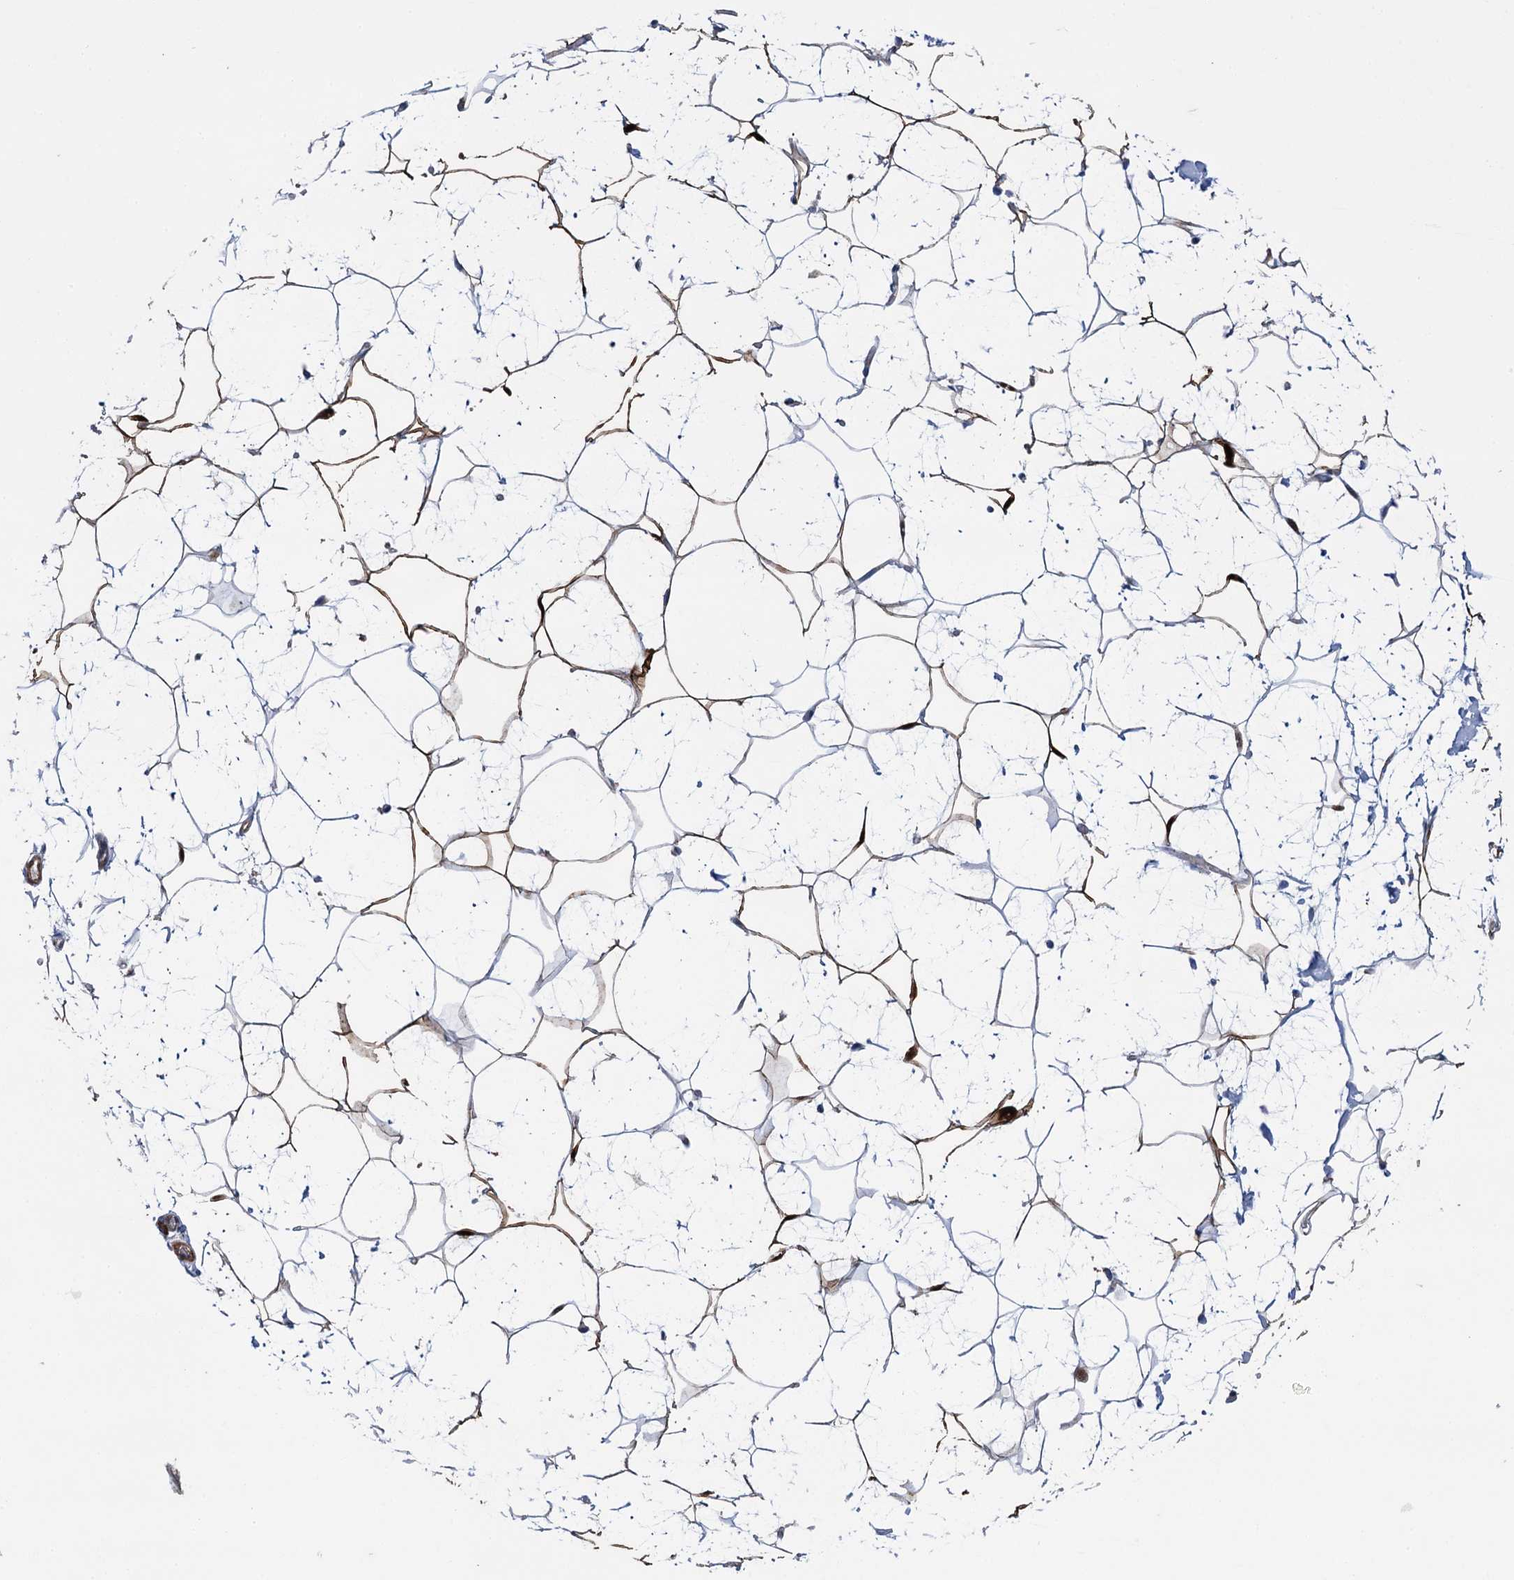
{"staining": {"intensity": "moderate", "quantity": ">75%", "location": "cytoplasmic/membranous"}, "tissue": "adipose tissue", "cell_type": "Adipocytes", "image_type": "normal", "snomed": [{"axis": "morphology", "description": "Normal tissue, NOS"}, {"axis": "topography", "description": "Breast"}], "caption": "Moderate cytoplasmic/membranous expression is identified in about >75% of adipocytes in benign adipose tissue. The staining was performed using DAB, with brown indicating positive protein expression. Nuclei are stained blue with hematoxylin.", "gene": "SNCG", "patient": {"sex": "female", "age": 26}}